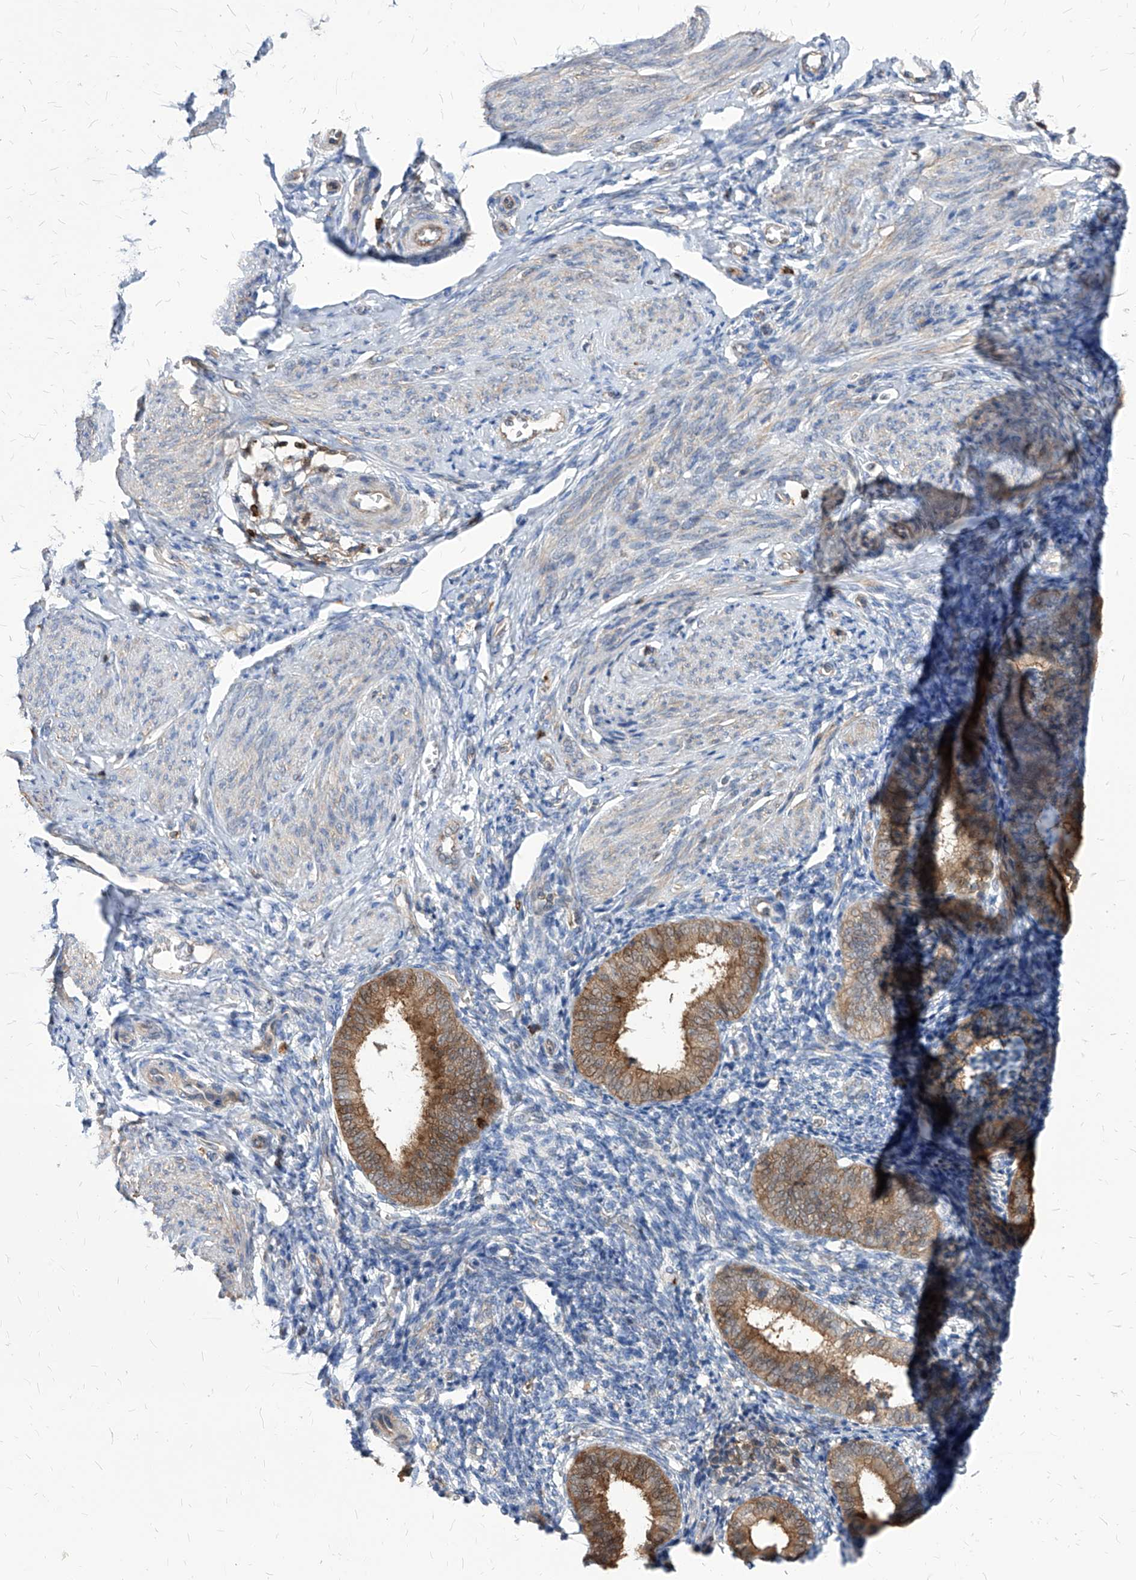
{"staining": {"intensity": "negative", "quantity": "none", "location": "none"}, "tissue": "endometrium", "cell_type": "Cells in endometrial stroma", "image_type": "normal", "snomed": [{"axis": "morphology", "description": "Normal tissue, NOS"}, {"axis": "topography", "description": "Uterus"}, {"axis": "topography", "description": "Endometrium"}], "caption": "This is an immunohistochemistry (IHC) photomicrograph of normal endometrium. There is no staining in cells in endometrial stroma.", "gene": "ABRACL", "patient": {"sex": "female", "age": 48}}